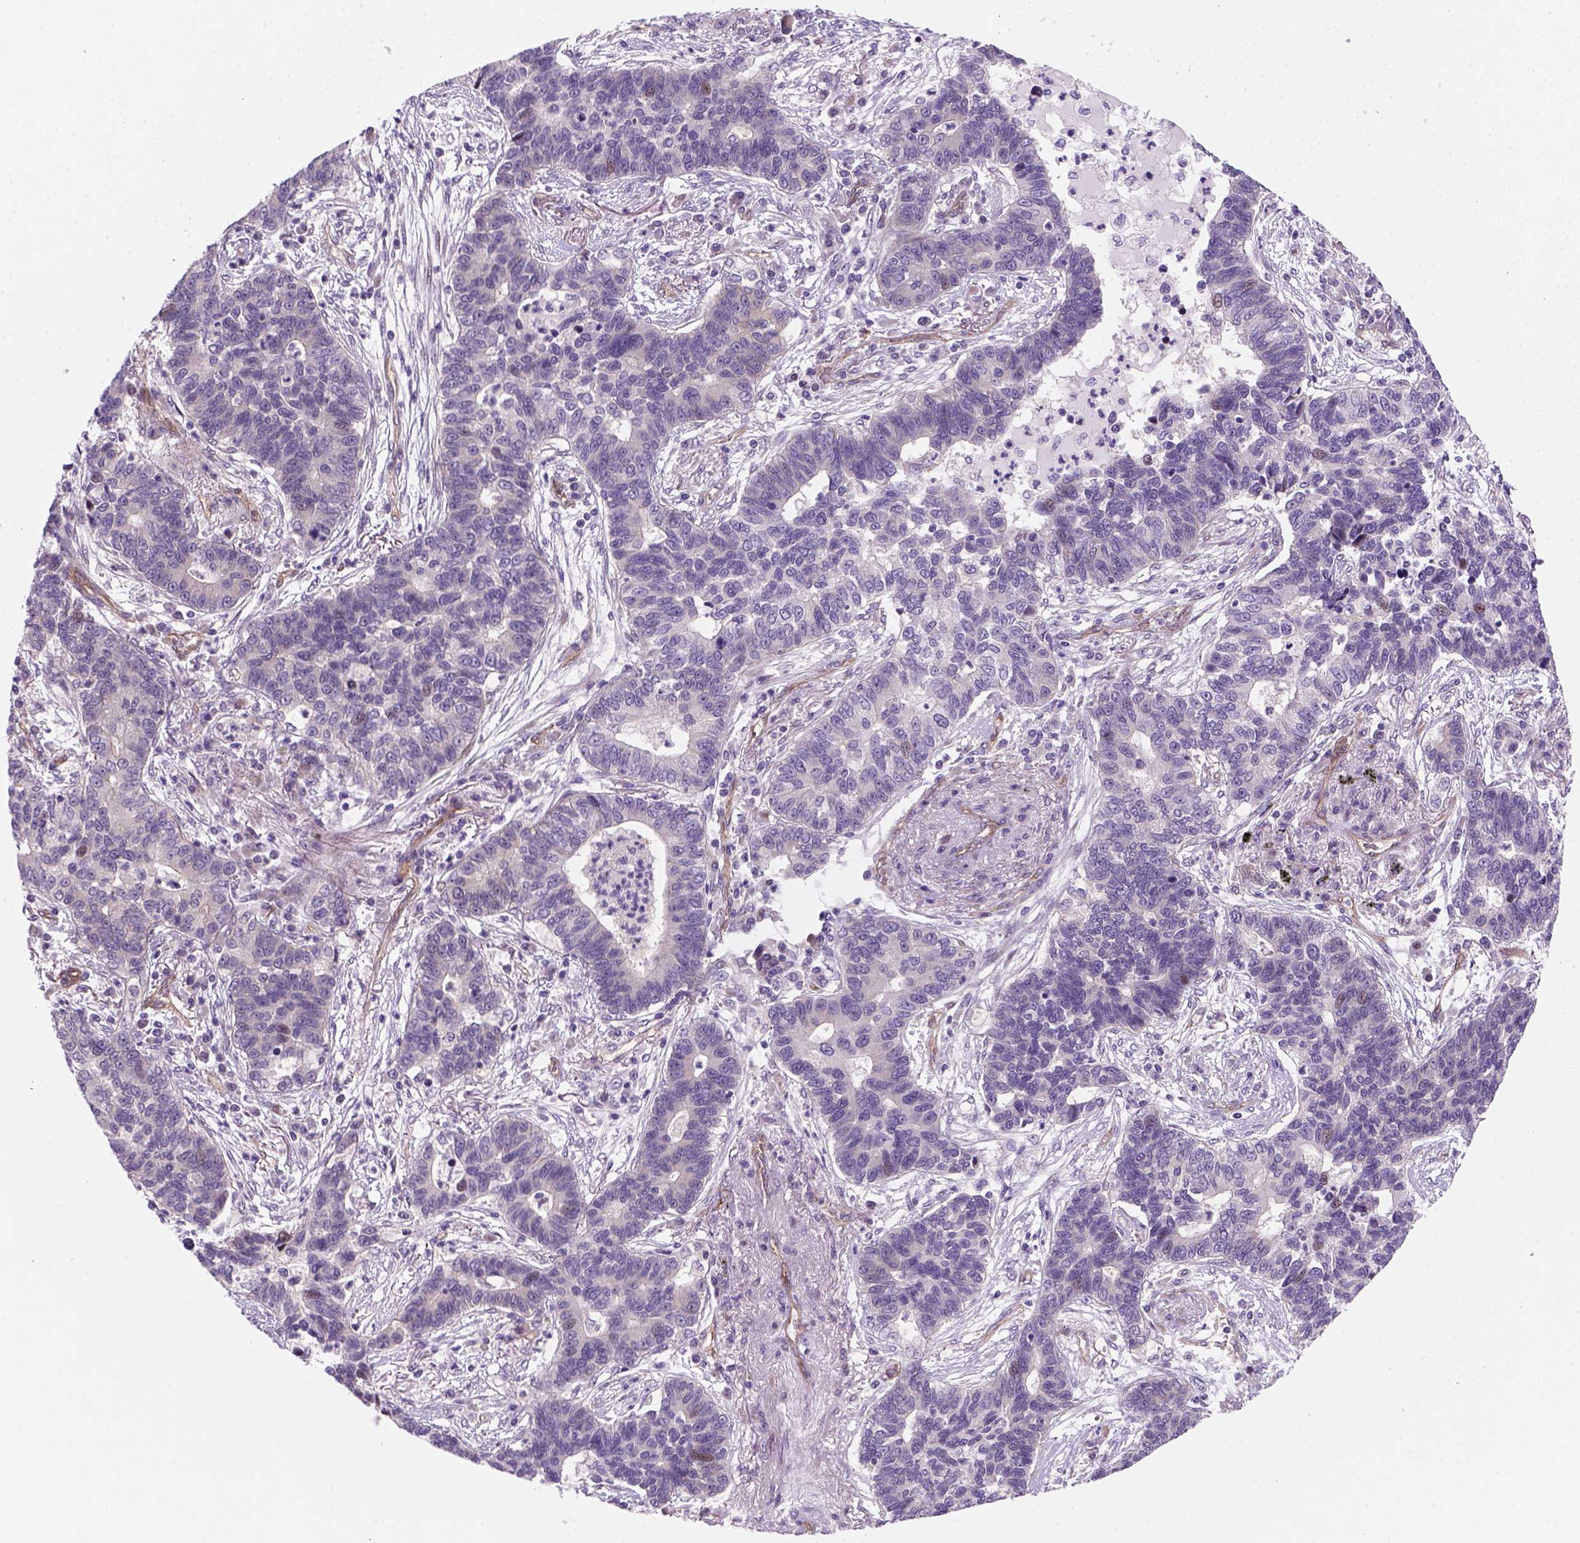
{"staining": {"intensity": "weak", "quantity": ">75%", "location": "cytoplasmic/membranous"}, "tissue": "lung cancer", "cell_type": "Tumor cells", "image_type": "cancer", "snomed": [{"axis": "morphology", "description": "Adenocarcinoma, NOS"}, {"axis": "topography", "description": "Lung"}], "caption": "Weak cytoplasmic/membranous protein expression is present in about >75% of tumor cells in lung cancer.", "gene": "VSTM5", "patient": {"sex": "female", "age": 57}}